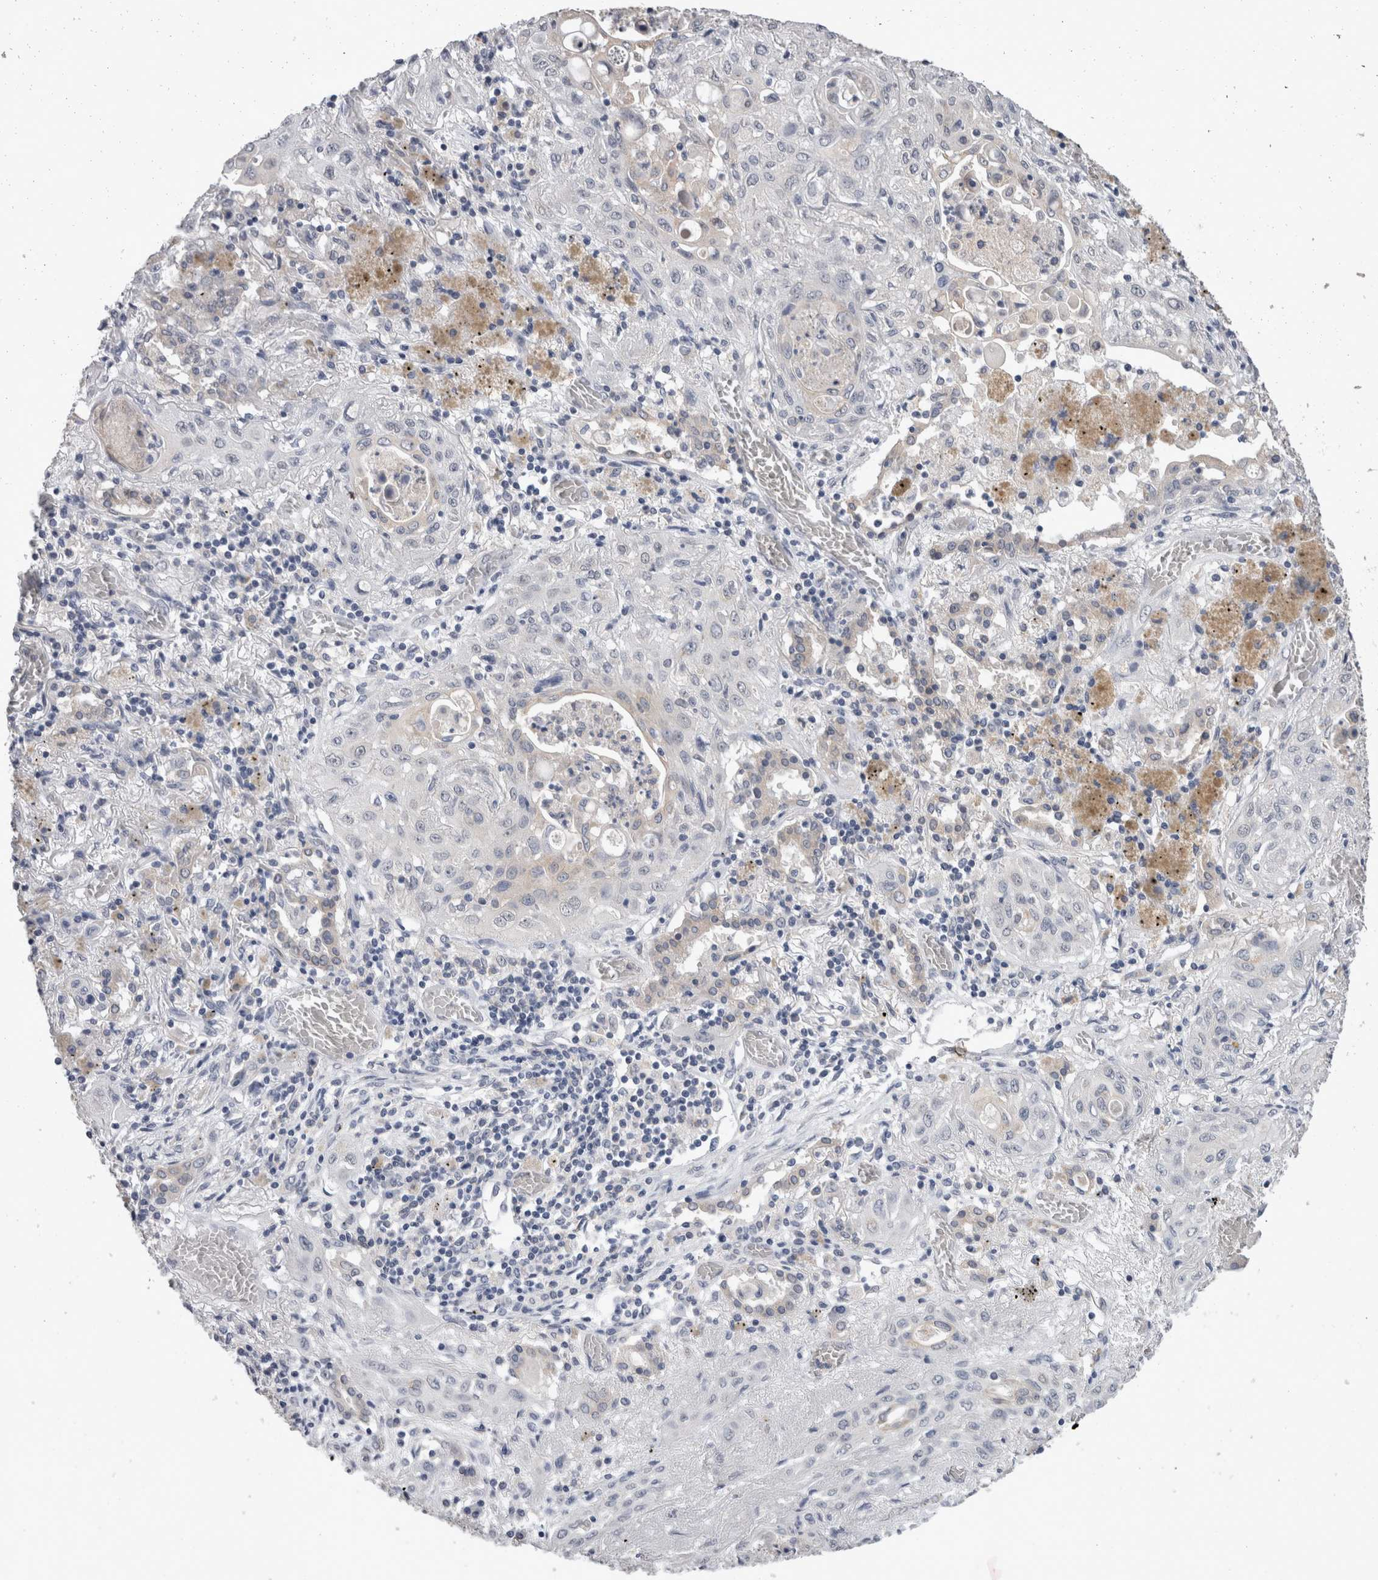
{"staining": {"intensity": "negative", "quantity": "none", "location": "none"}, "tissue": "lung cancer", "cell_type": "Tumor cells", "image_type": "cancer", "snomed": [{"axis": "morphology", "description": "Squamous cell carcinoma, NOS"}, {"axis": "topography", "description": "Lung"}], "caption": "IHC histopathology image of neoplastic tissue: human lung squamous cell carcinoma stained with DAB displays no significant protein staining in tumor cells. (DAB (3,3'-diaminobenzidine) IHC, high magnification).", "gene": "FHOD3", "patient": {"sex": "female", "age": 47}}